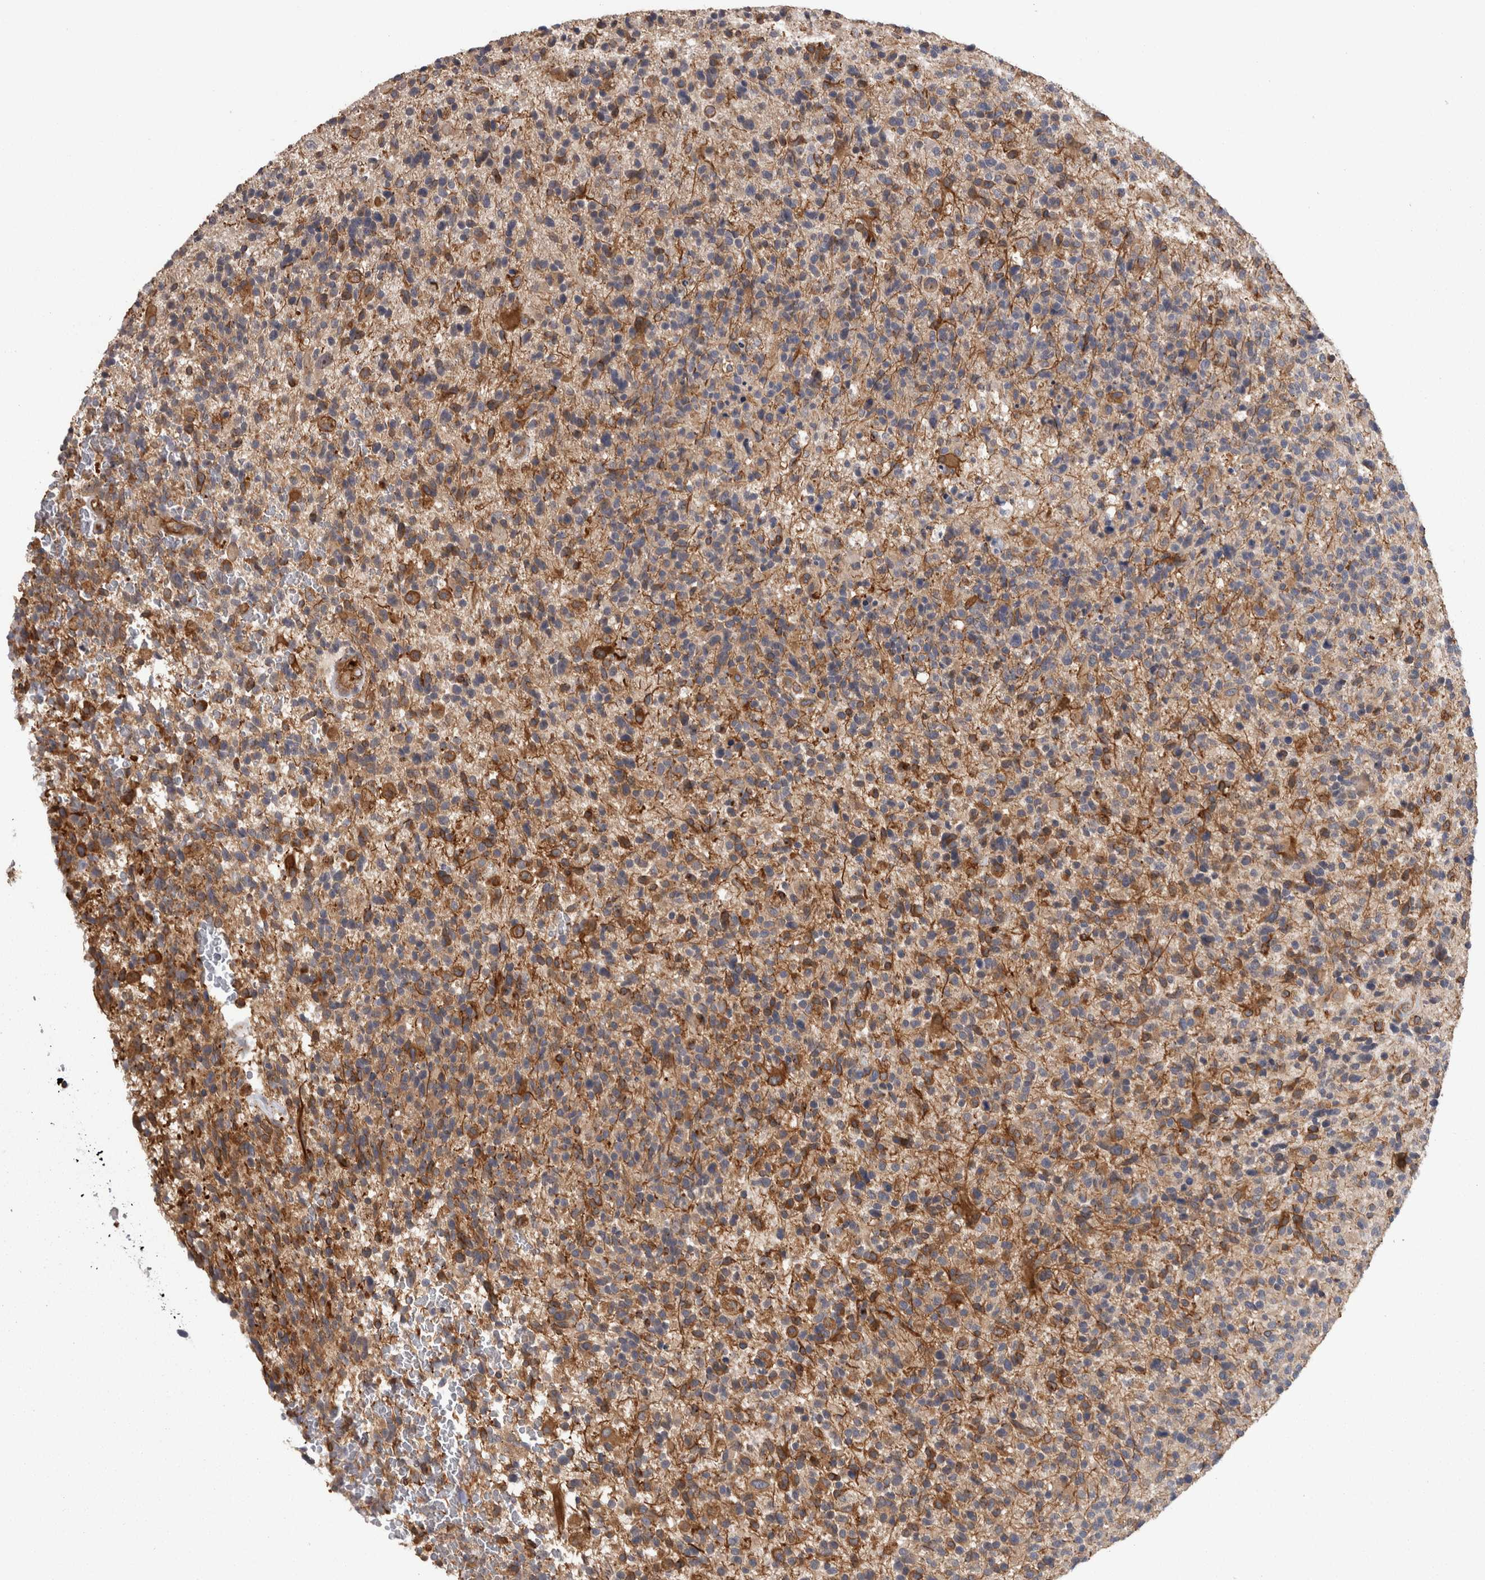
{"staining": {"intensity": "moderate", "quantity": "<25%", "location": "cytoplasmic/membranous"}, "tissue": "glioma", "cell_type": "Tumor cells", "image_type": "cancer", "snomed": [{"axis": "morphology", "description": "Glioma, malignant, High grade"}, {"axis": "topography", "description": "Brain"}], "caption": "Protein expression analysis of malignant glioma (high-grade) reveals moderate cytoplasmic/membranous positivity in approximately <25% of tumor cells.", "gene": "RMDN1", "patient": {"sex": "male", "age": 72}}